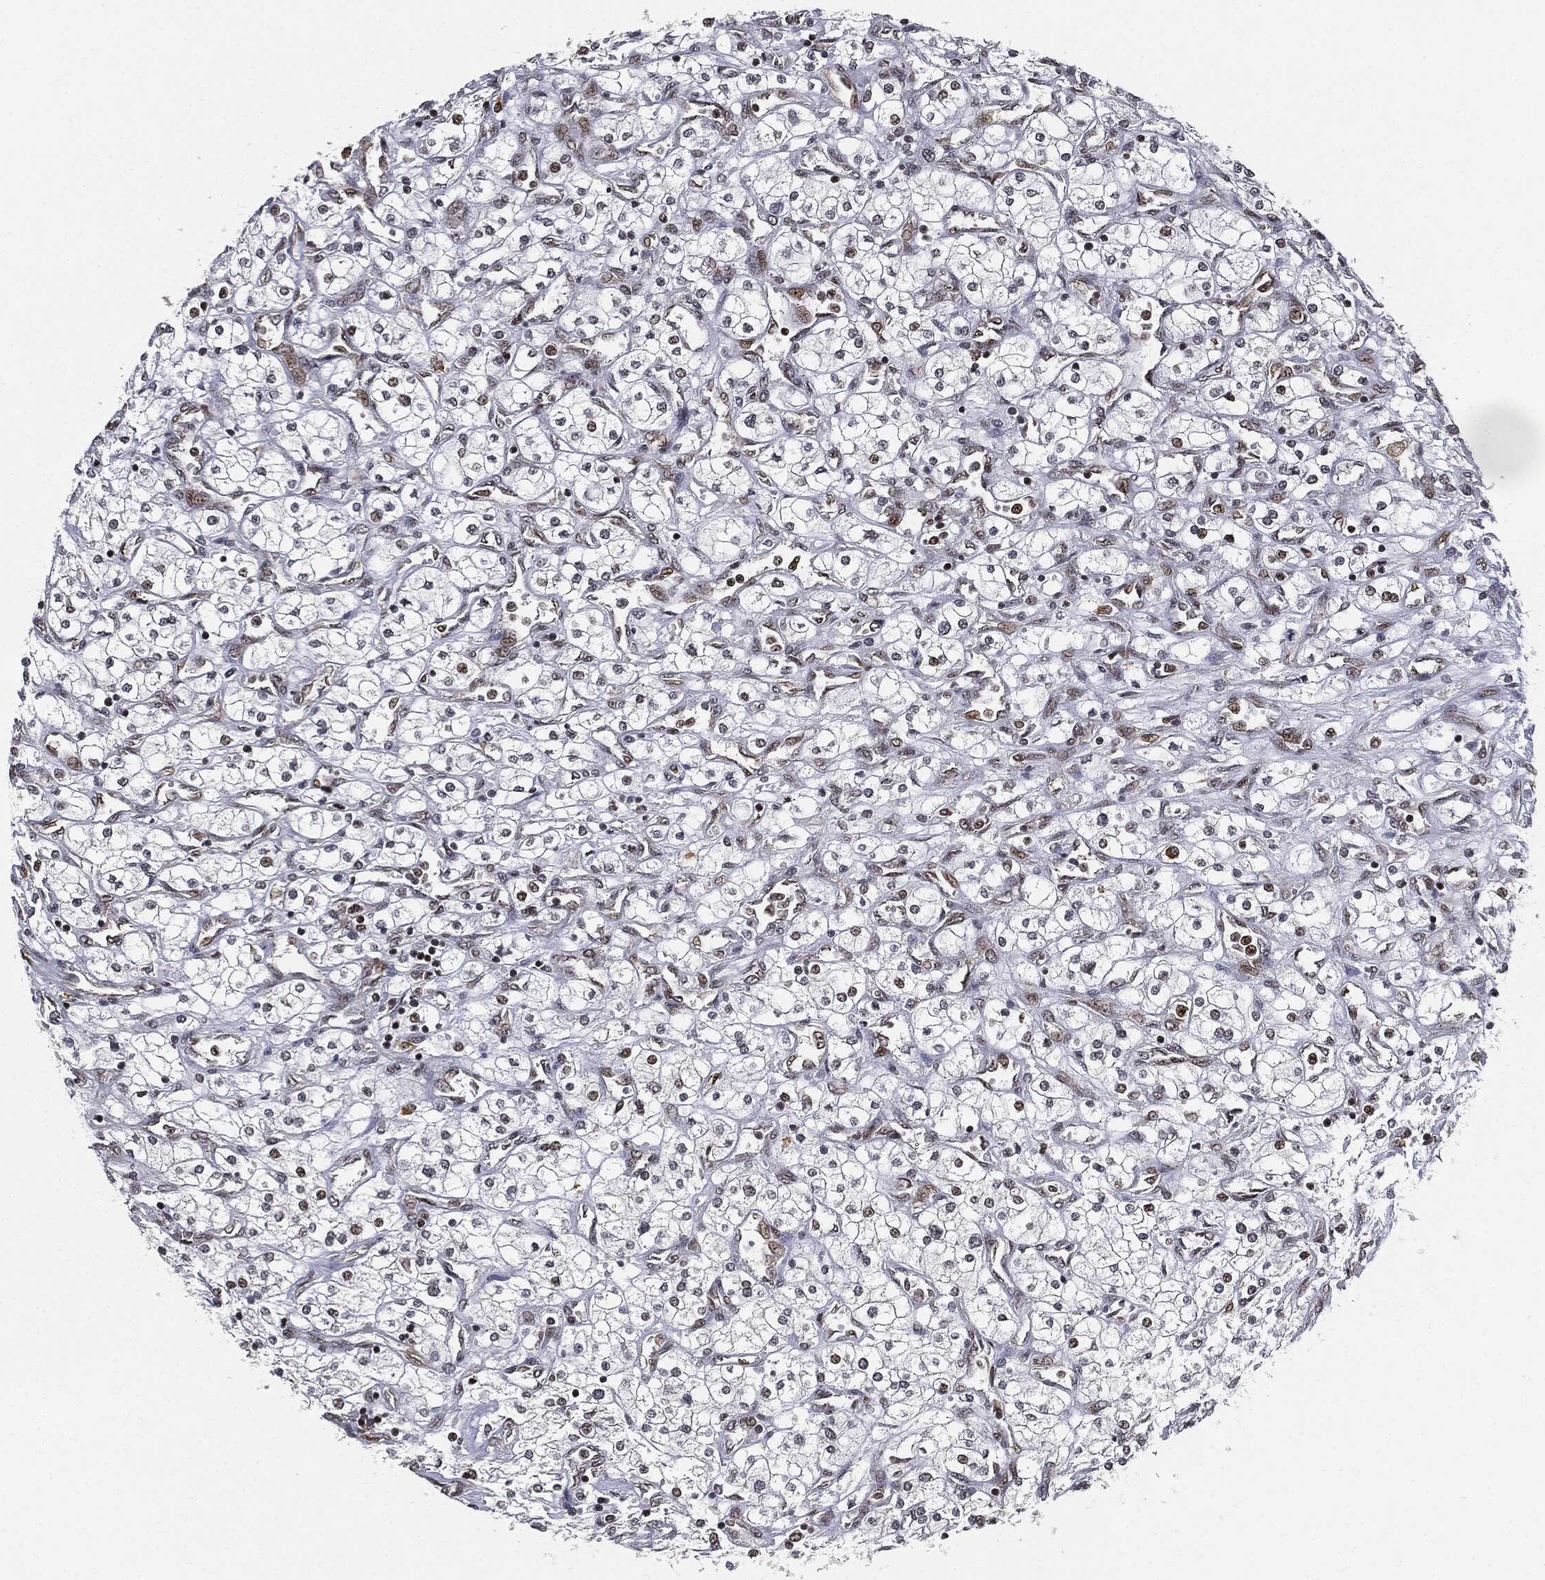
{"staining": {"intensity": "weak", "quantity": "<25%", "location": "nuclear"}, "tissue": "renal cancer", "cell_type": "Tumor cells", "image_type": "cancer", "snomed": [{"axis": "morphology", "description": "Adenocarcinoma, NOS"}, {"axis": "topography", "description": "Kidney"}], "caption": "A photomicrograph of human renal cancer (adenocarcinoma) is negative for staining in tumor cells. Nuclei are stained in blue.", "gene": "TBC1D22A", "patient": {"sex": "male", "age": 80}}